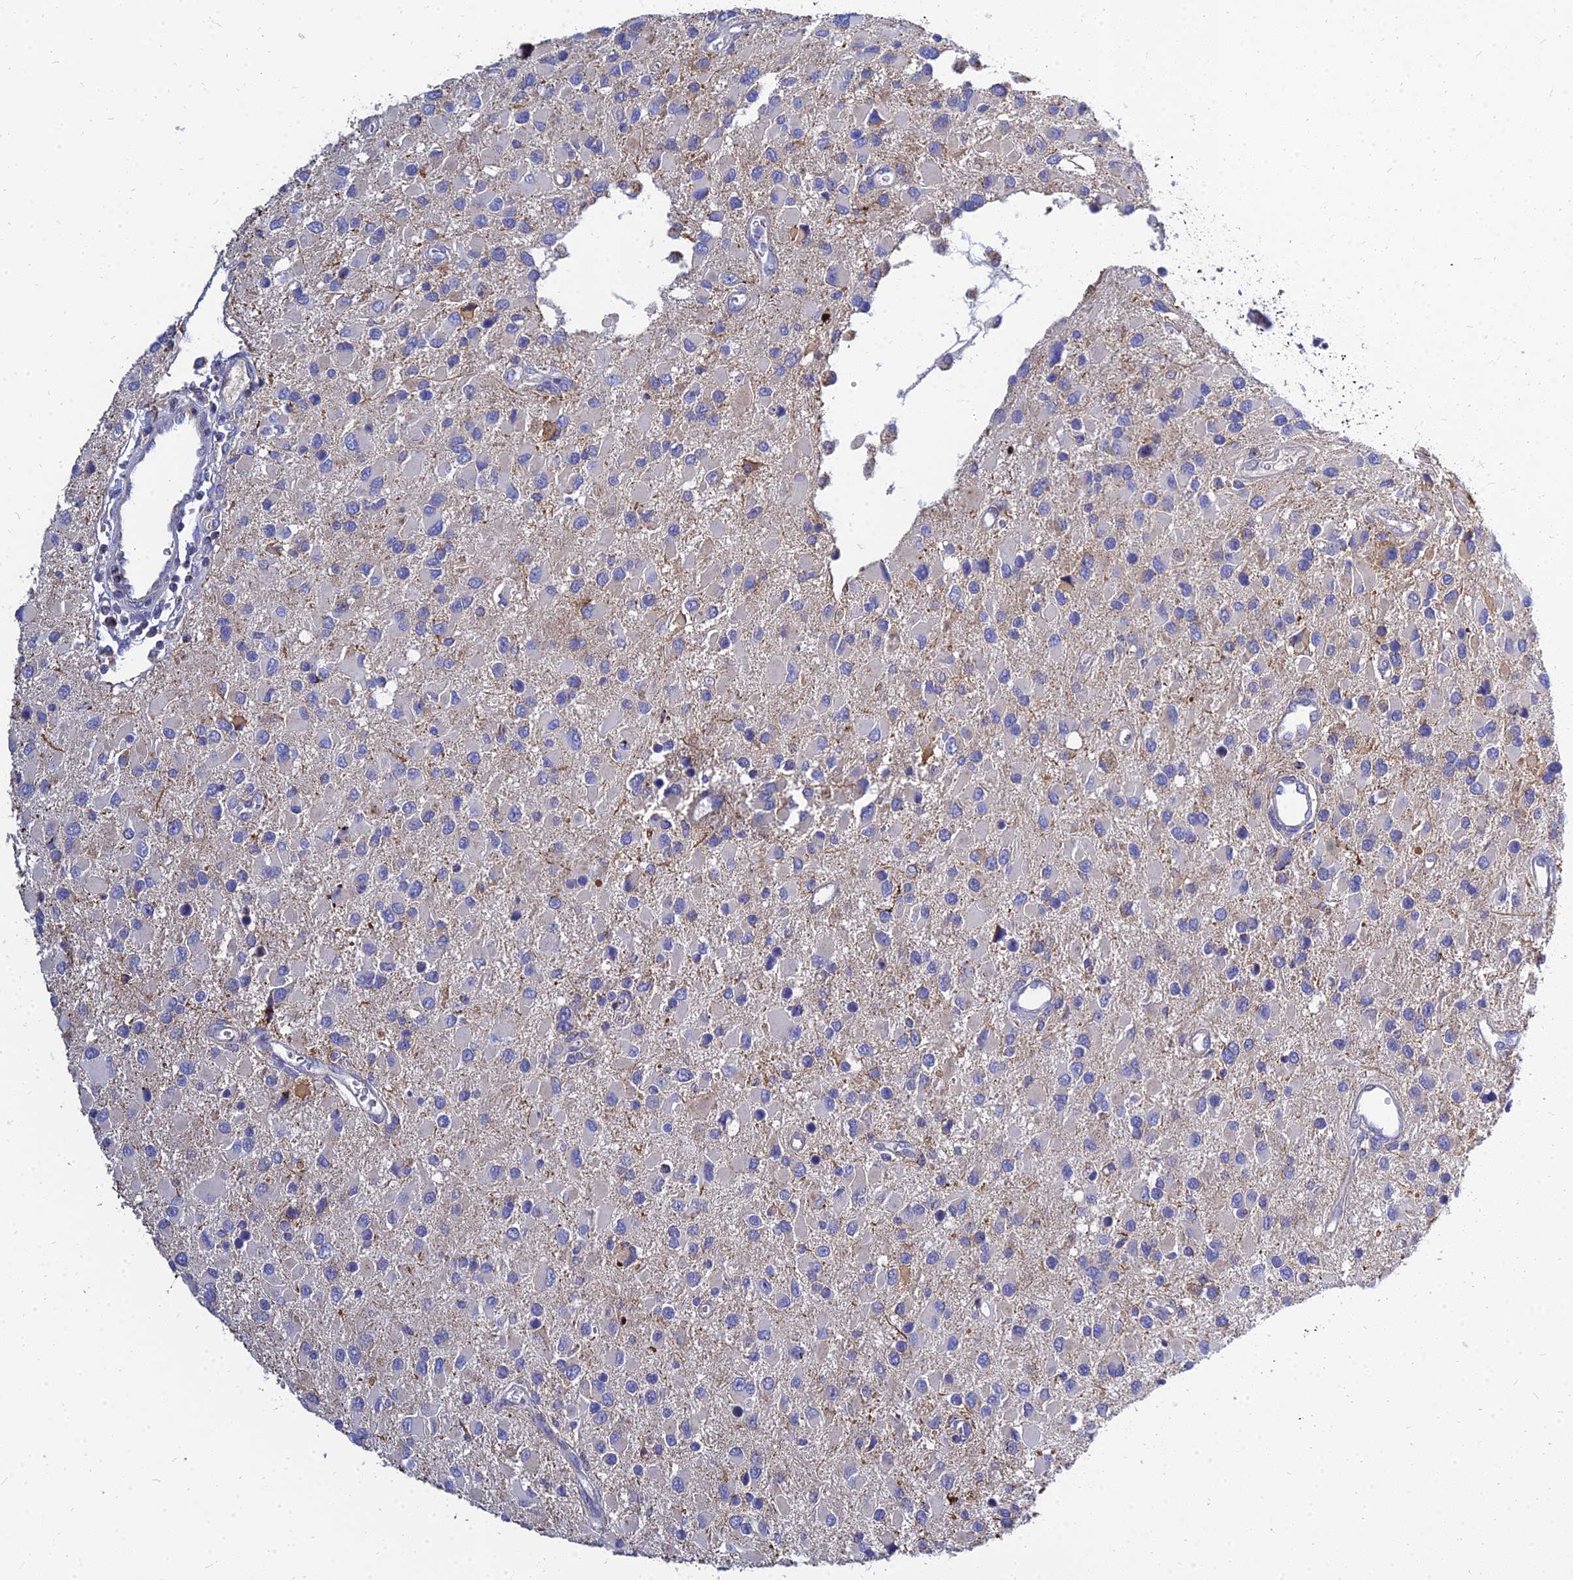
{"staining": {"intensity": "negative", "quantity": "none", "location": "none"}, "tissue": "glioma", "cell_type": "Tumor cells", "image_type": "cancer", "snomed": [{"axis": "morphology", "description": "Glioma, malignant, High grade"}, {"axis": "topography", "description": "Brain"}], "caption": "High magnification brightfield microscopy of malignant glioma (high-grade) stained with DAB (brown) and counterstained with hematoxylin (blue): tumor cells show no significant positivity. (DAB (3,3'-diaminobenzidine) IHC visualized using brightfield microscopy, high magnification).", "gene": "NPY", "patient": {"sex": "male", "age": 53}}